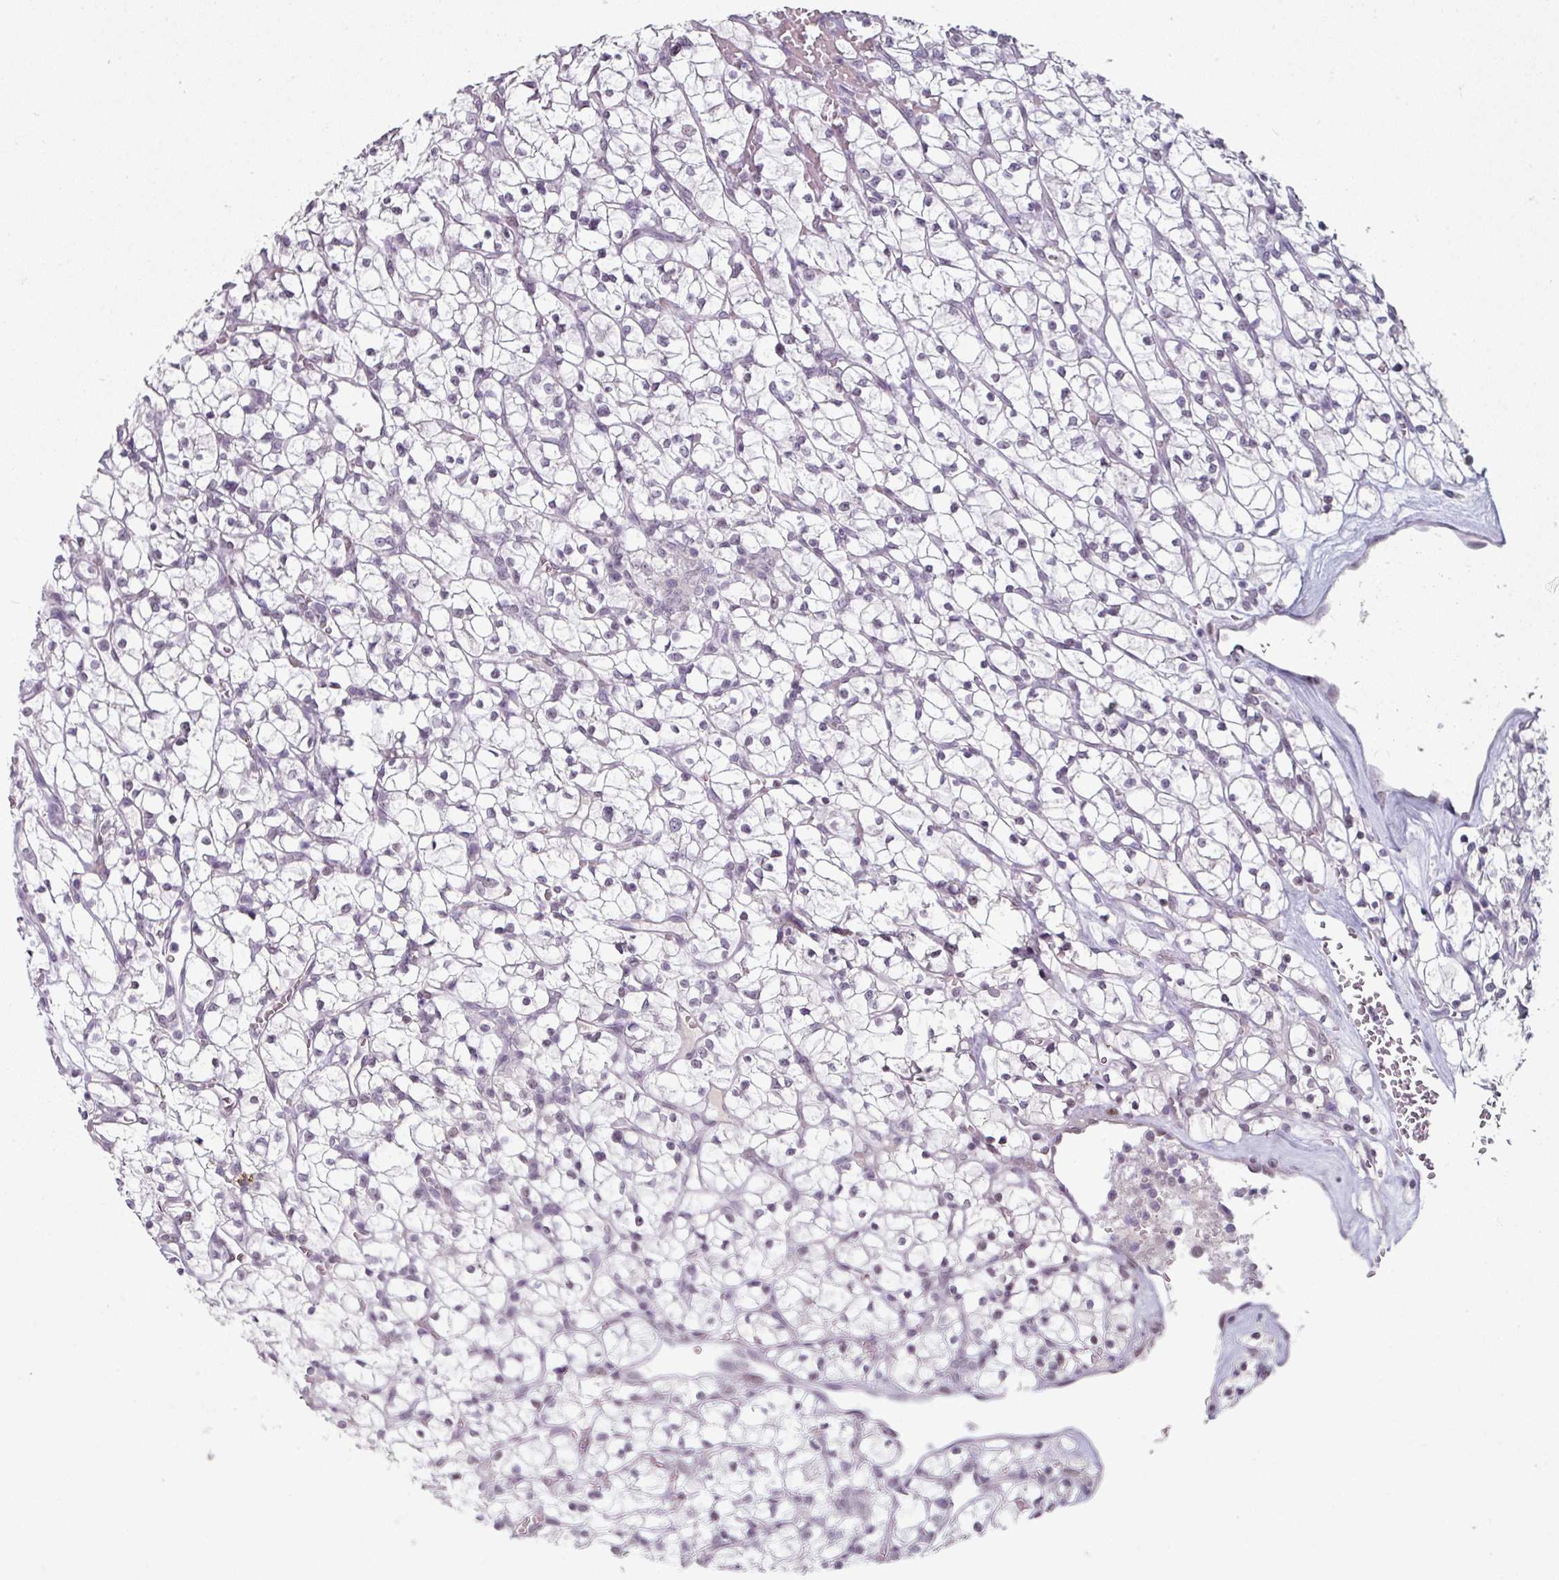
{"staining": {"intensity": "negative", "quantity": "none", "location": "none"}, "tissue": "renal cancer", "cell_type": "Tumor cells", "image_type": "cancer", "snomed": [{"axis": "morphology", "description": "Adenocarcinoma, NOS"}, {"axis": "topography", "description": "Kidney"}], "caption": "DAB (3,3'-diaminobenzidine) immunohistochemical staining of human adenocarcinoma (renal) displays no significant expression in tumor cells. (IHC, brightfield microscopy, high magnification).", "gene": "ELK1", "patient": {"sex": "female", "age": 64}}